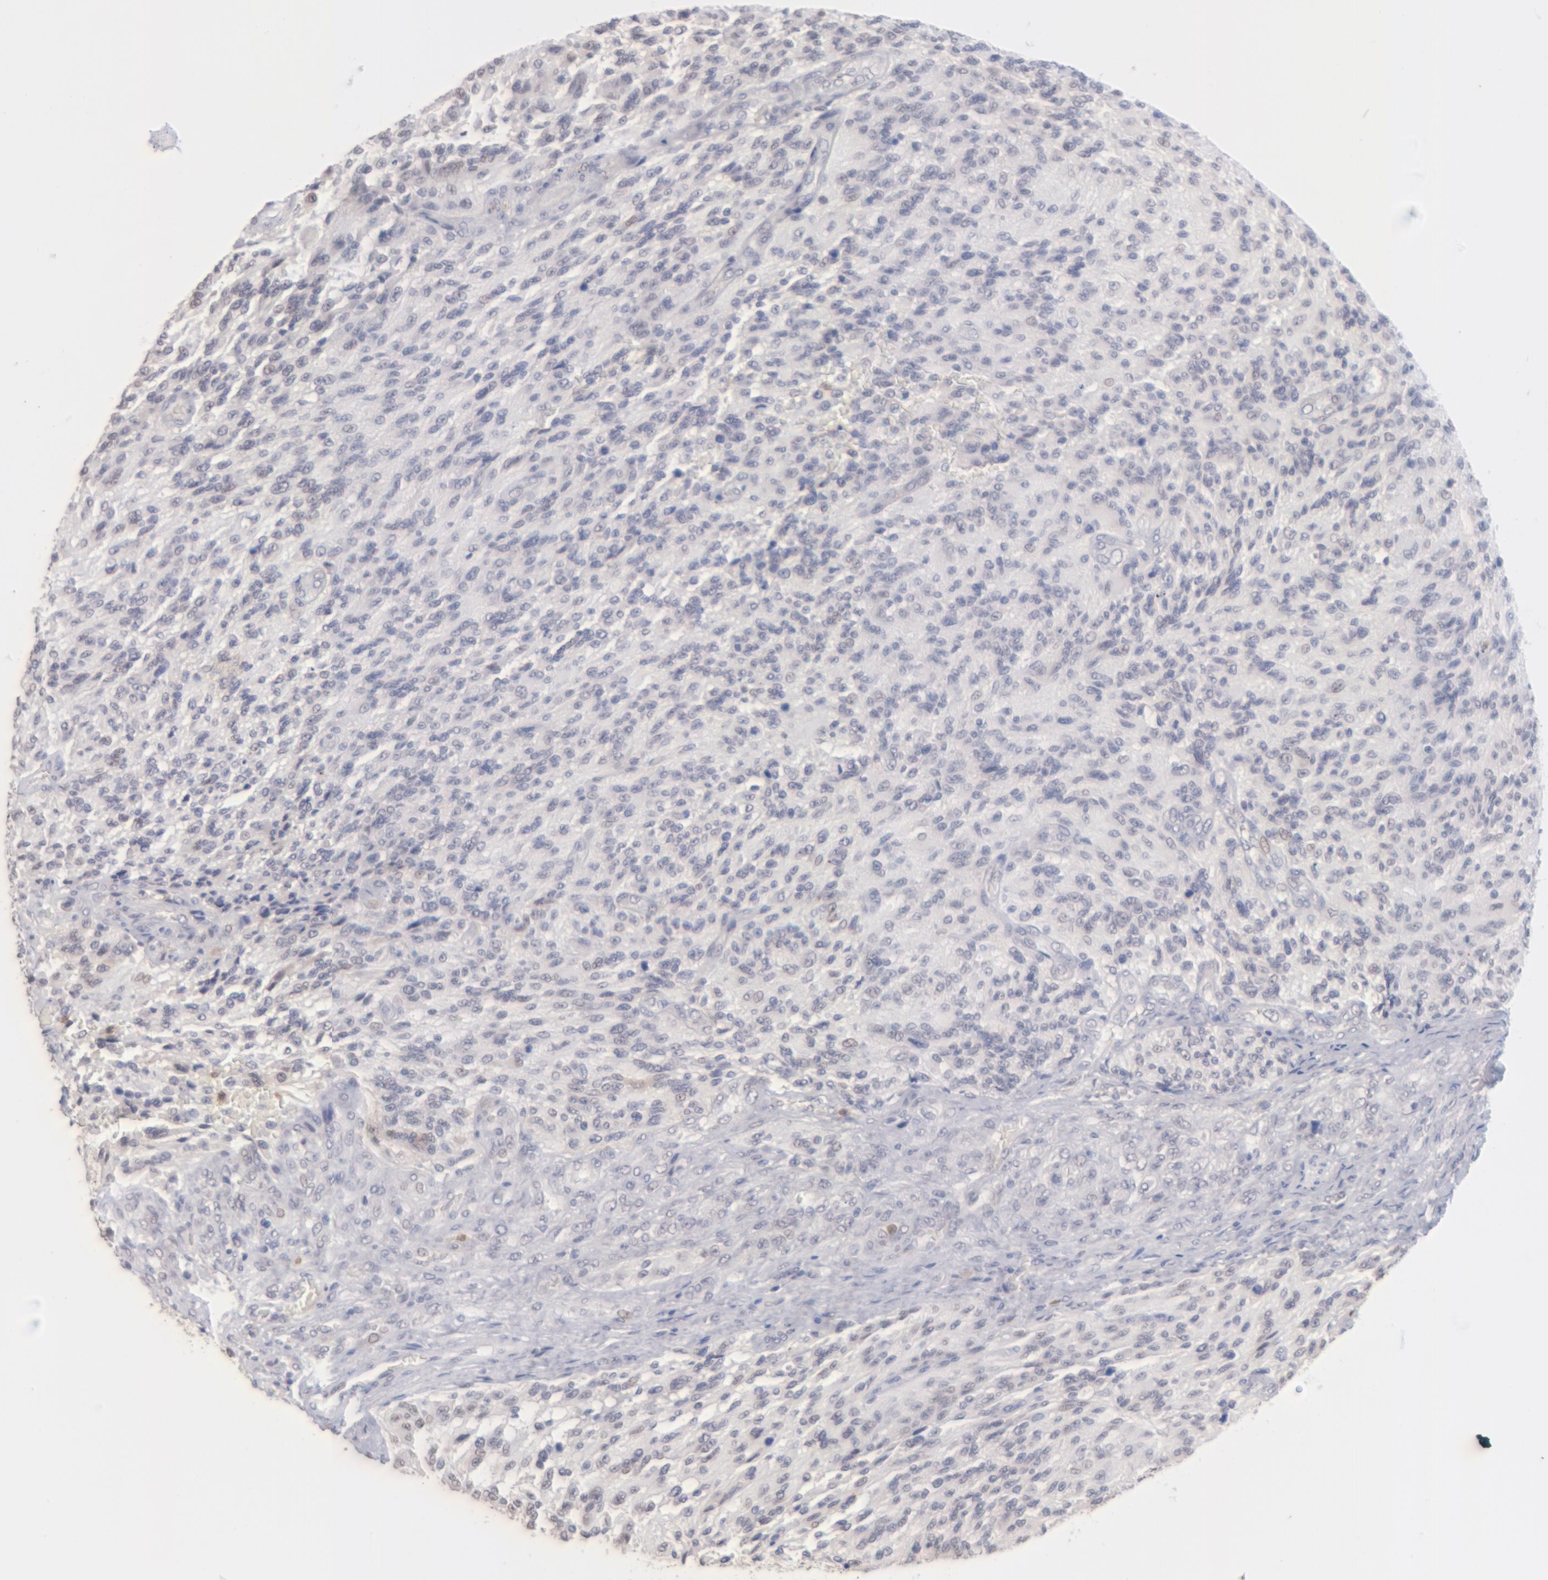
{"staining": {"intensity": "negative", "quantity": "none", "location": "none"}, "tissue": "glioma", "cell_type": "Tumor cells", "image_type": "cancer", "snomed": [{"axis": "morphology", "description": "Normal tissue, NOS"}, {"axis": "morphology", "description": "Glioma, malignant, High grade"}, {"axis": "topography", "description": "Cerebral cortex"}], "caption": "A histopathology image of human glioma is negative for staining in tumor cells.", "gene": "MGAM", "patient": {"sex": "male", "age": 56}}